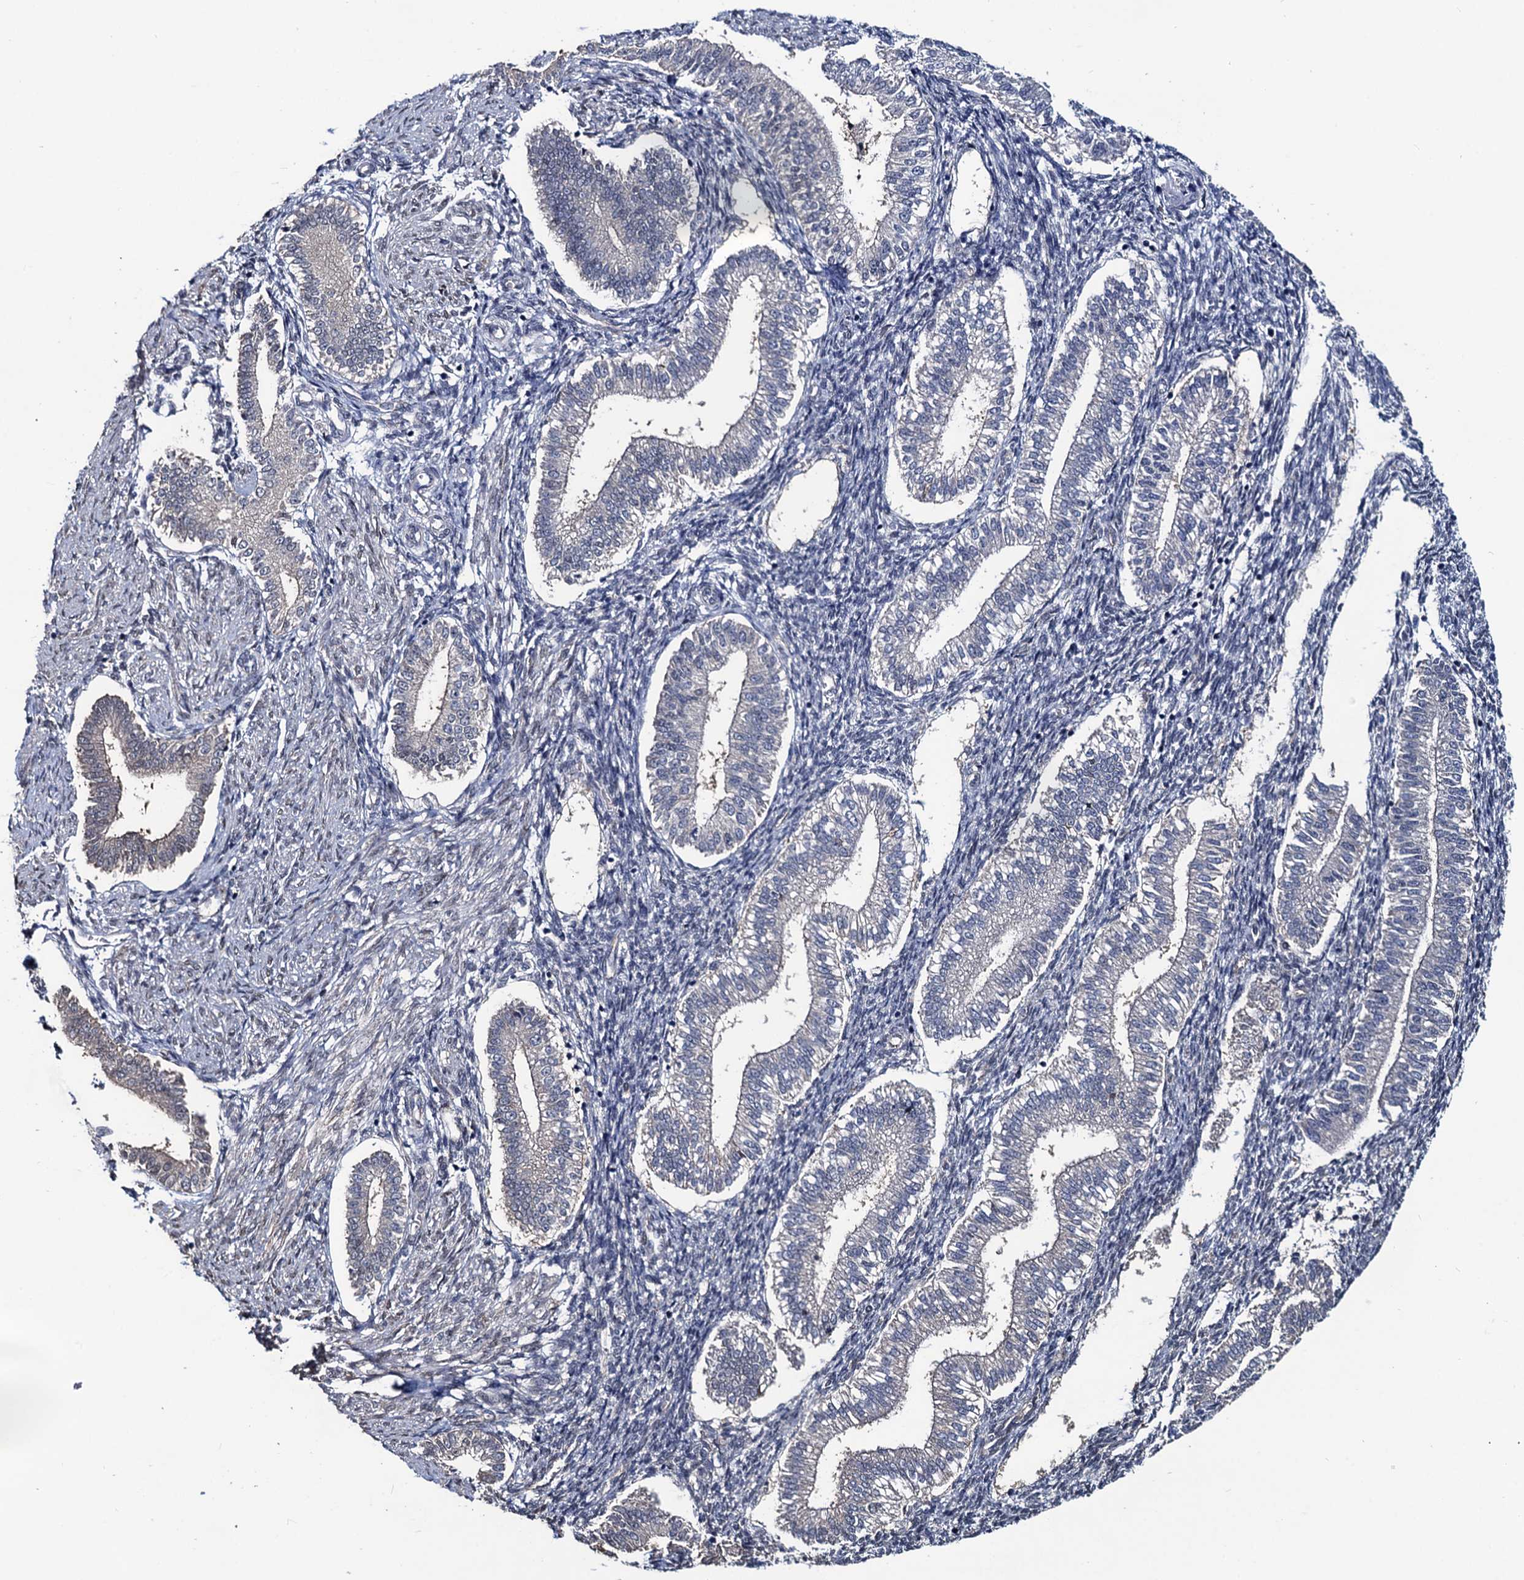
{"staining": {"intensity": "negative", "quantity": "none", "location": "none"}, "tissue": "endometrium", "cell_type": "Cells in endometrial stroma", "image_type": "normal", "snomed": [{"axis": "morphology", "description": "Normal tissue, NOS"}, {"axis": "topography", "description": "Endometrium"}], "caption": "DAB (3,3'-diaminobenzidine) immunohistochemical staining of benign endometrium displays no significant positivity in cells in endometrial stroma.", "gene": "RTKN2", "patient": {"sex": "female", "age": 24}}